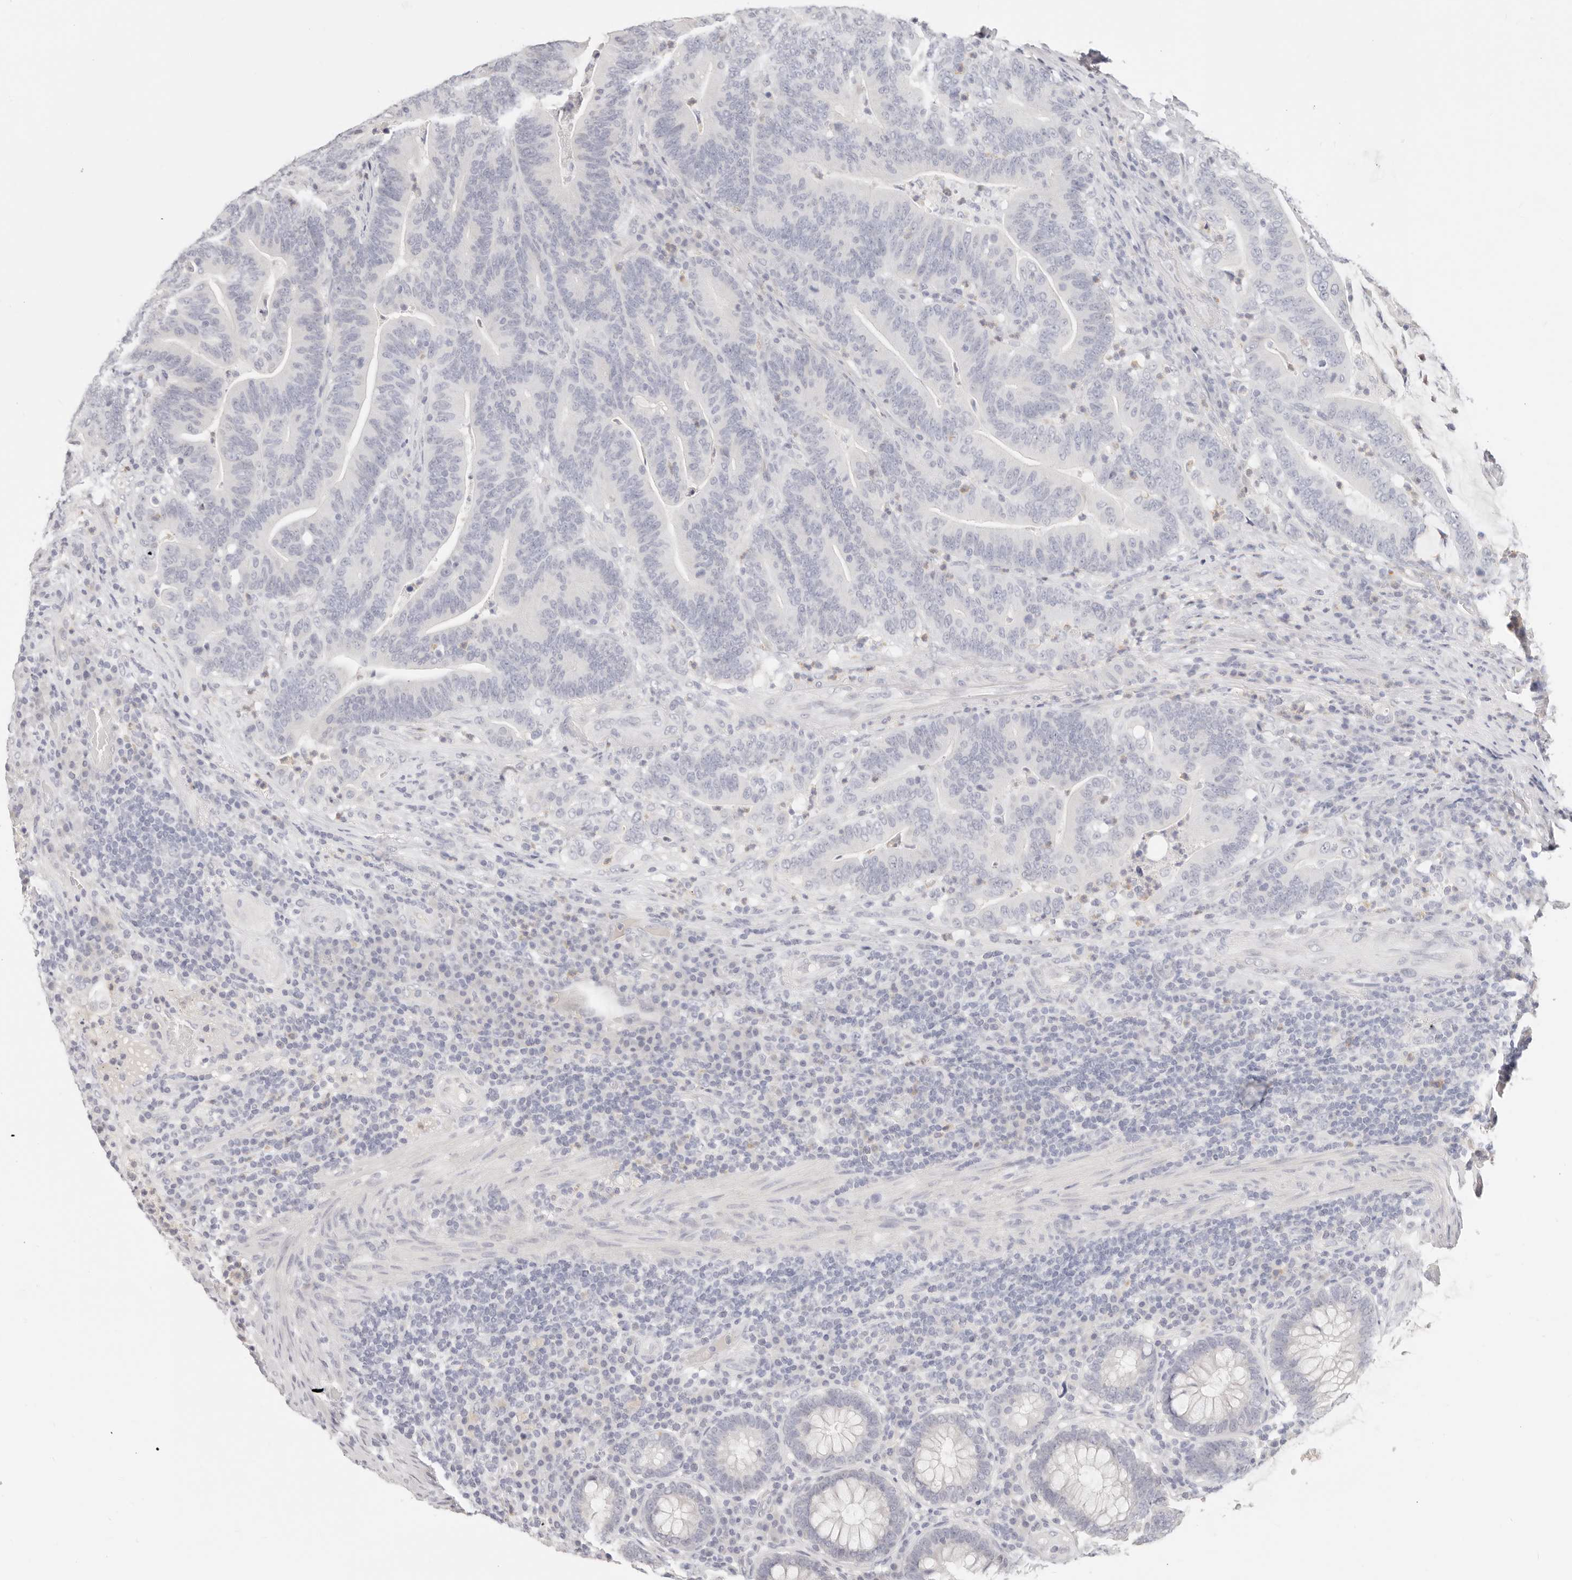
{"staining": {"intensity": "negative", "quantity": "none", "location": "none"}, "tissue": "colorectal cancer", "cell_type": "Tumor cells", "image_type": "cancer", "snomed": [{"axis": "morphology", "description": "Adenocarcinoma, NOS"}, {"axis": "topography", "description": "Colon"}], "caption": "Immunohistochemistry (IHC) histopathology image of neoplastic tissue: colorectal cancer stained with DAB reveals no significant protein expression in tumor cells.", "gene": "ASCL1", "patient": {"sex": "female", "age": 66}}